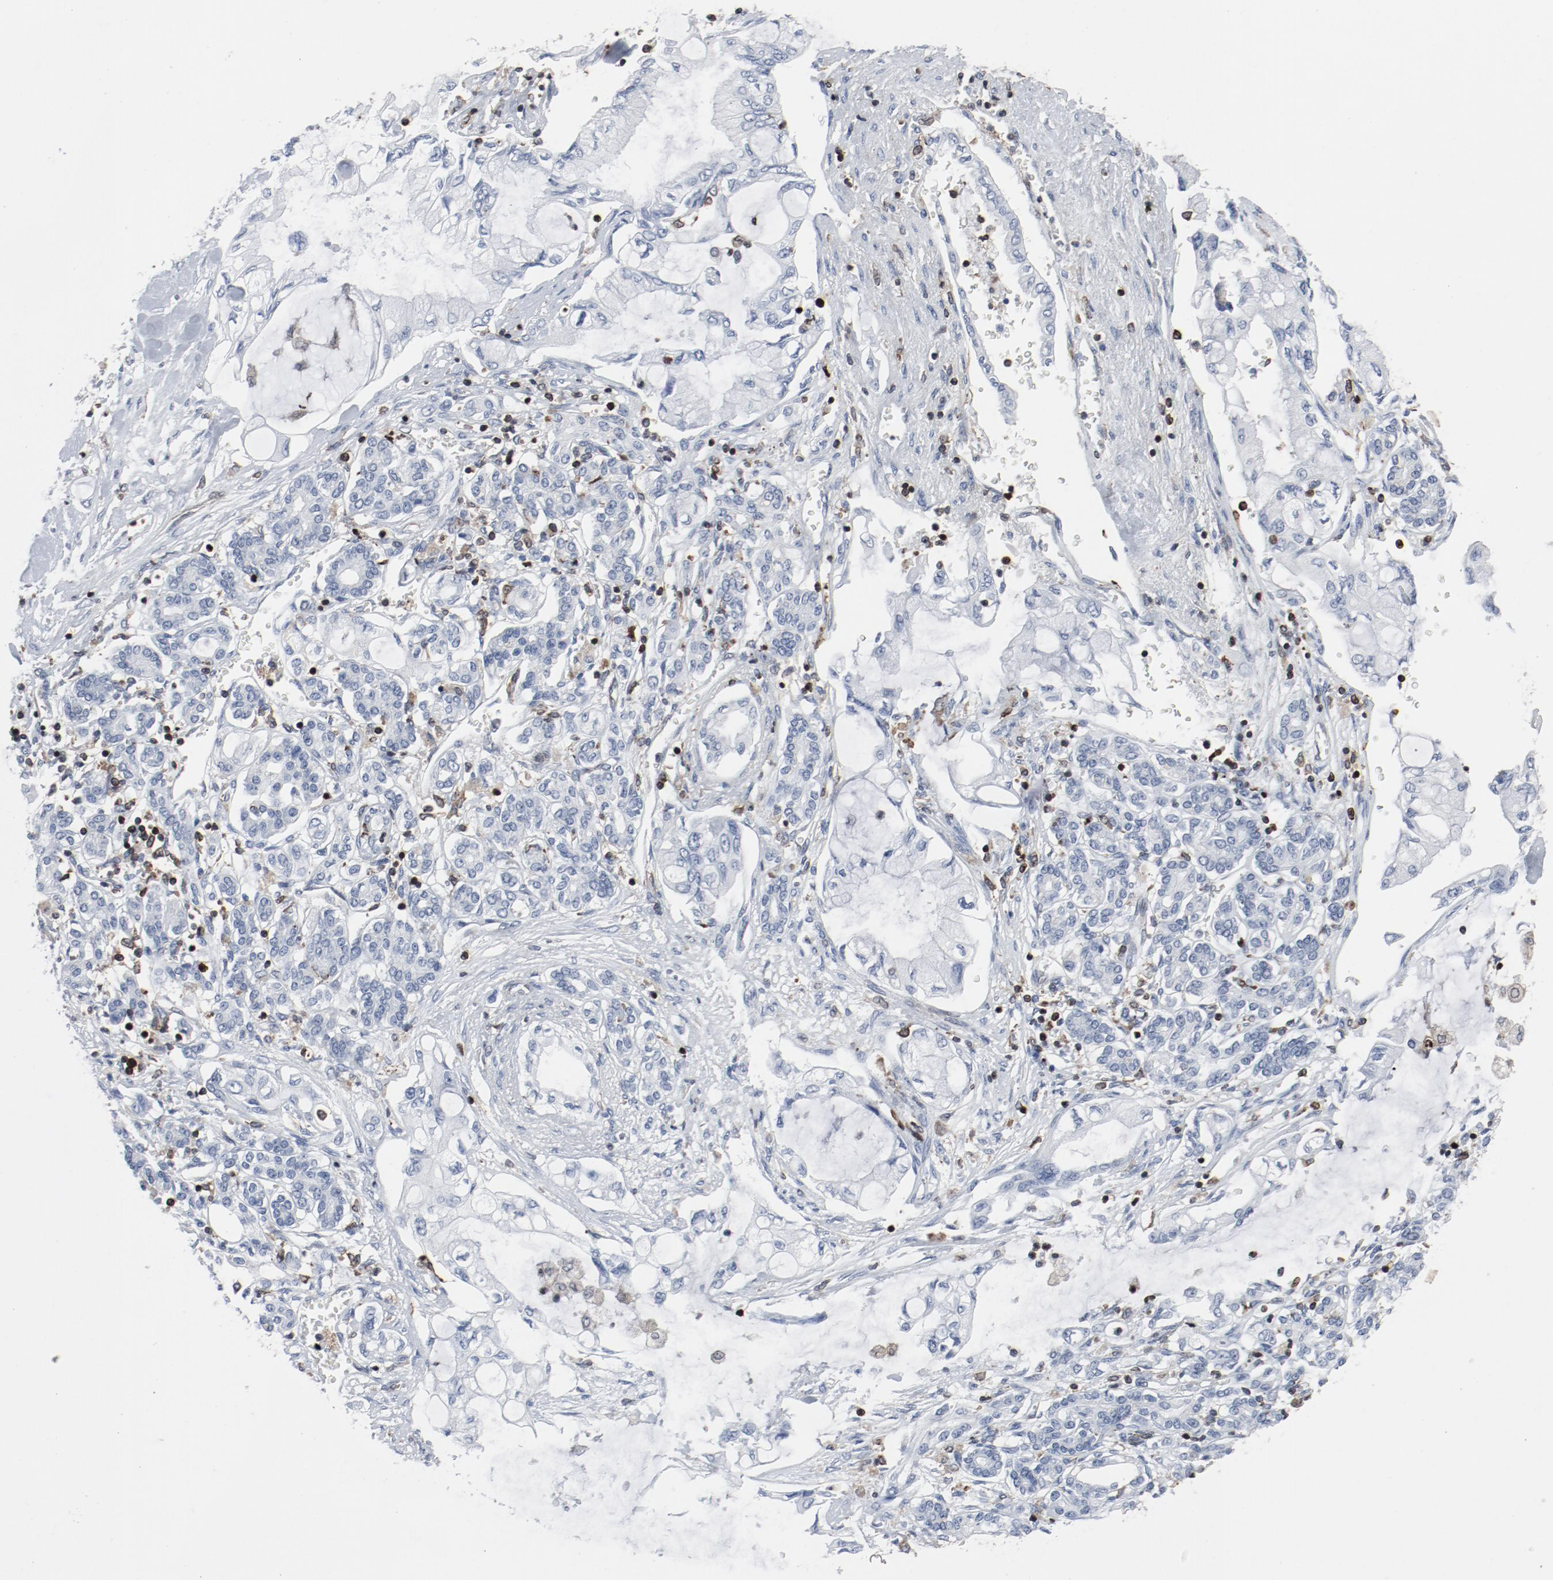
{"staining": {"intensity": "negative", "quantity": "none", "location": "none"}, "tissue": "pancreatic cancer", "cell_type": "Tumor cells", "image_type": "cancer", "snomed": [{"axis": "morphology", "description": "Adenocarcinoma, NOS"}, {"axis": "topography", "description": "Pancreas"}], "caption": "The immunohistochemistry photomicrograph has no significant positivity in tumor cells of pancreatic cancer (adenocarcinoma) tissue. (DAB (3,3'-diaminobenzidine) IHC with hematoxylin counter stain).", "gene": "LCP2", "patient": {"sex": "female", "age": 70}}